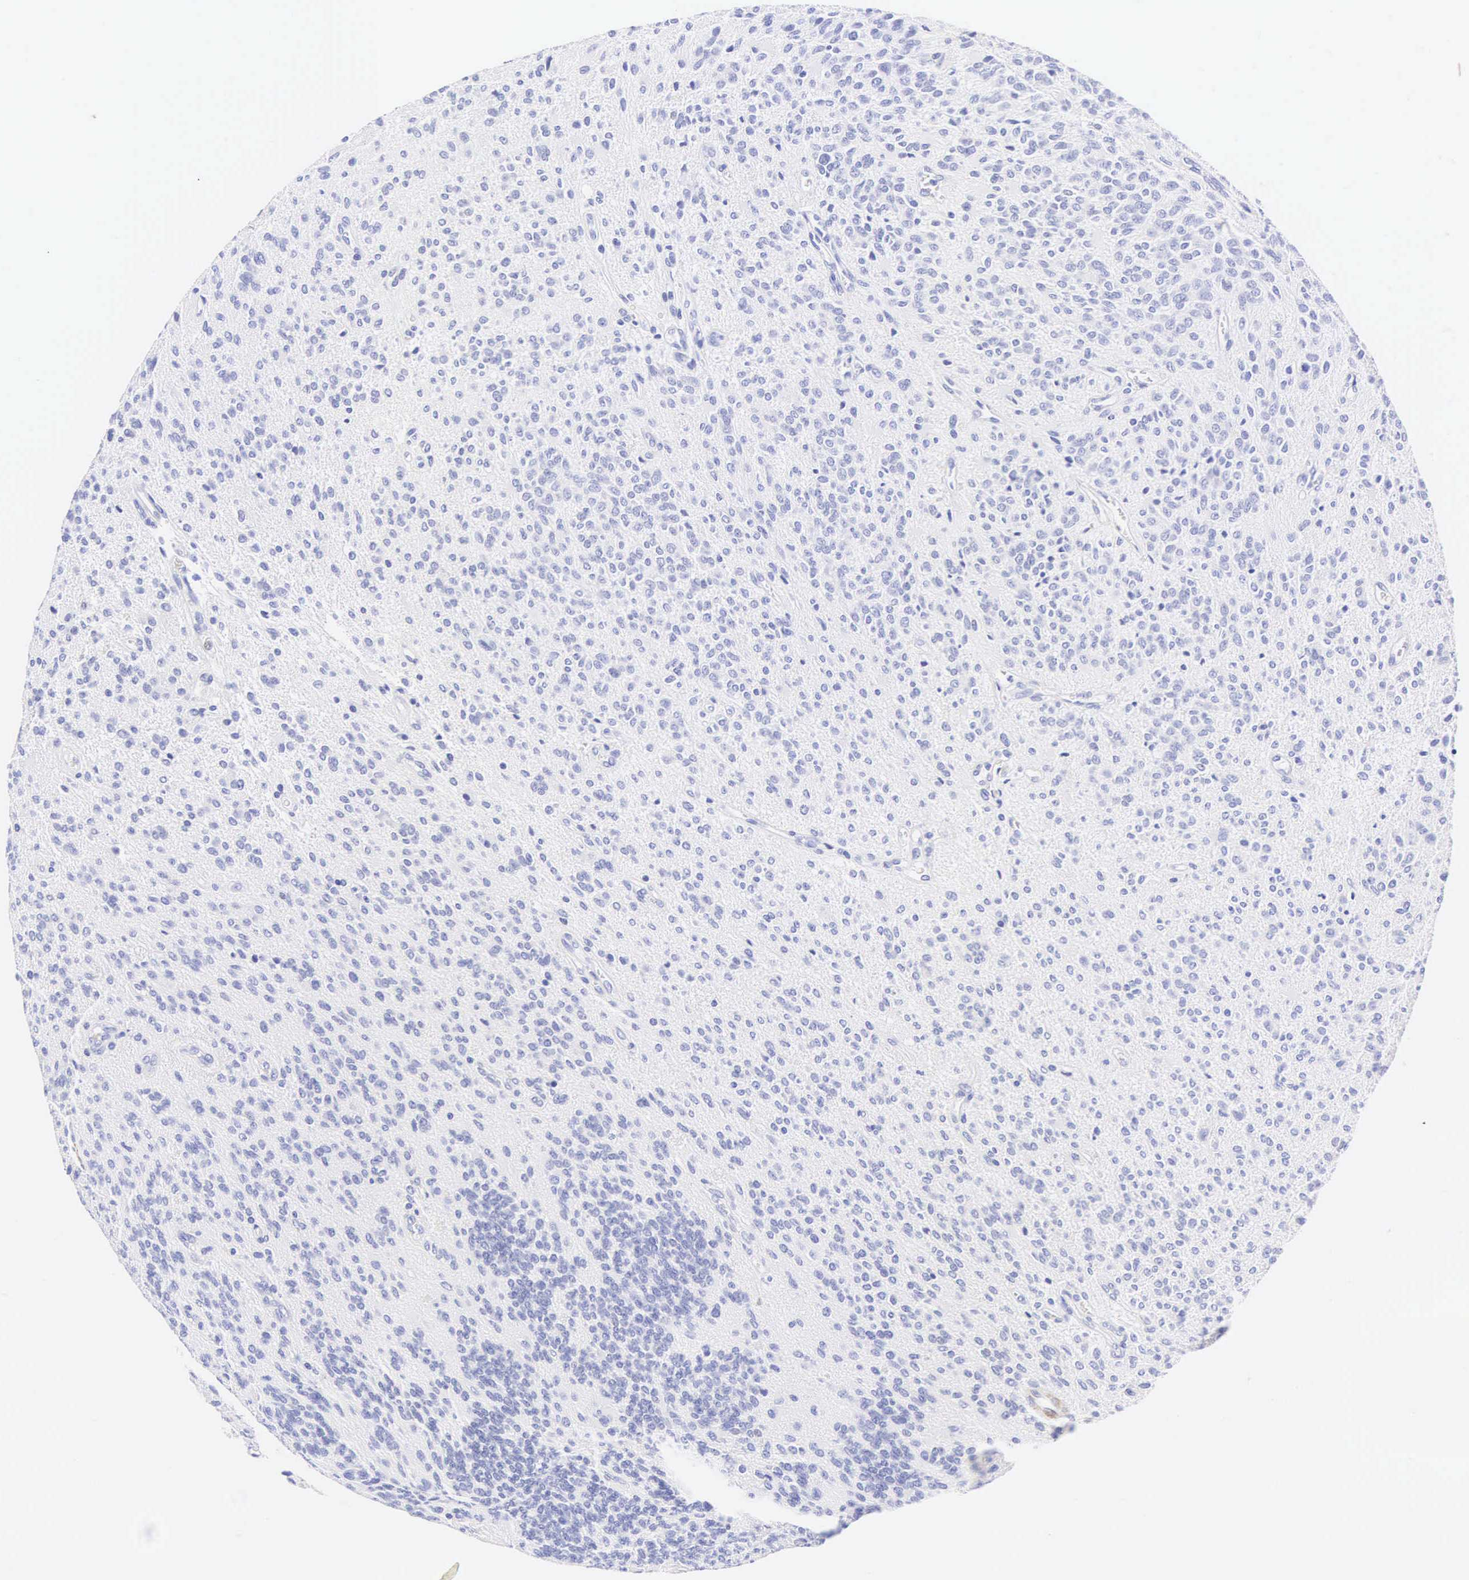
{"staining": {"intensity": "negative", "quantity": "none", "location": "none"}, "tissue": "glioma", "cell_type": "Tumor cells", "image_type": "cancer", "snomed": [{"axis": "morphology", "description": "Glioma, malignant, Low grade"}, {"axis": "topography", "description": "Brain"}], "caption": "High power microscopy photomicrograph of an immunohistochemistry image of glioma, revealing no significant positivity in tumor cells.", "gene": "CALD1", "patient": {"sex": "female", "age": 15}}